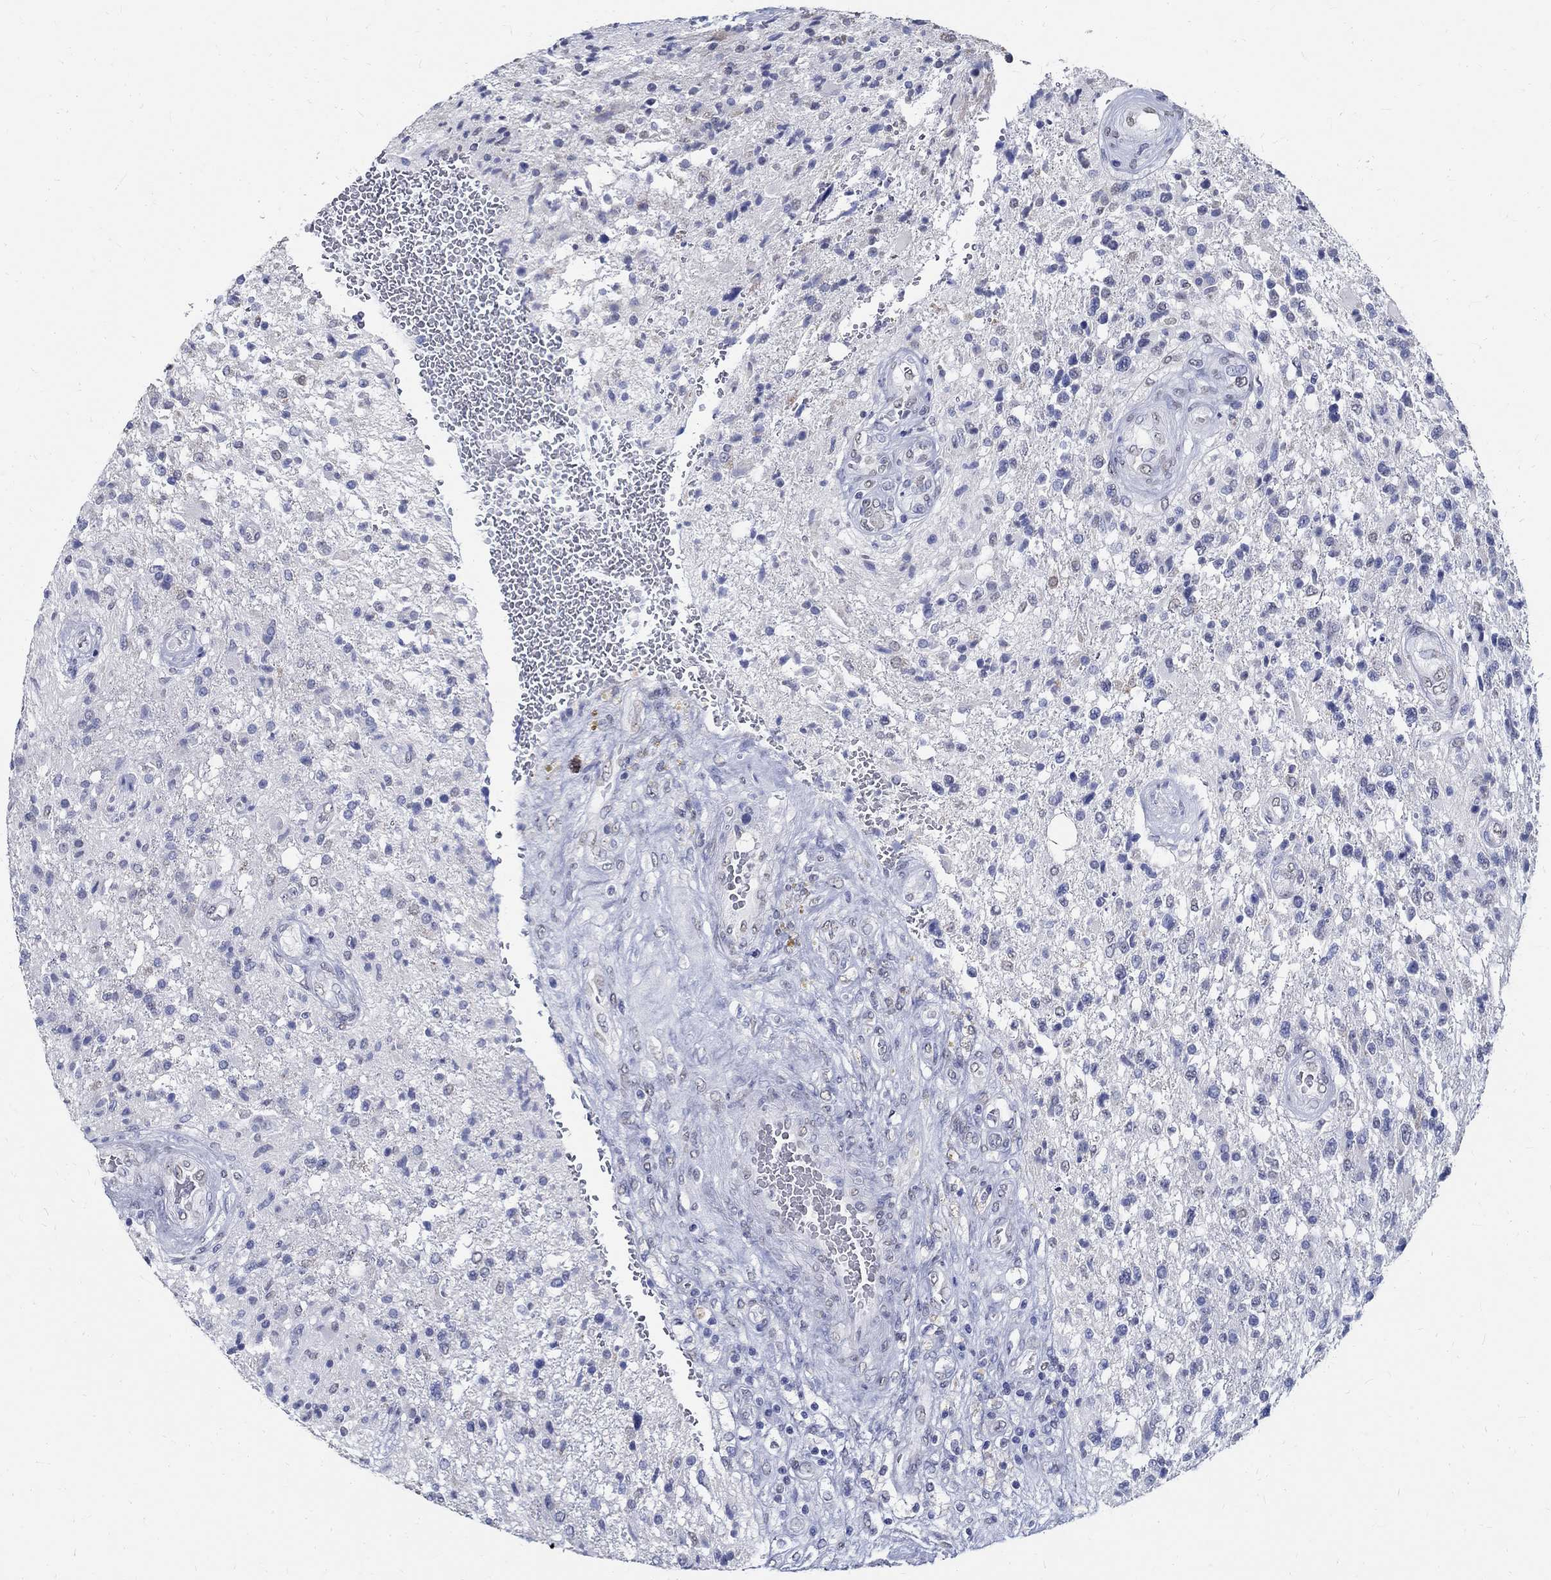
{"staining": {"intensity": "negative", "quantity": "none", "location": "none"}, "tissue": "glioma", "cell_type": "Tumor cells", "image_type": "cancer", "snomed": [{"axis": "morphology", "description": "Glioma, malignant, High grade"}, {"axis": "topography", "description": "Brain"}], "caption": "Micrograph shows no significant protein positivity in tumor cells of malignant glioma (high-grade).", "gene": "TSPAN16", "patient": {"sex": "male", "age": 56}}